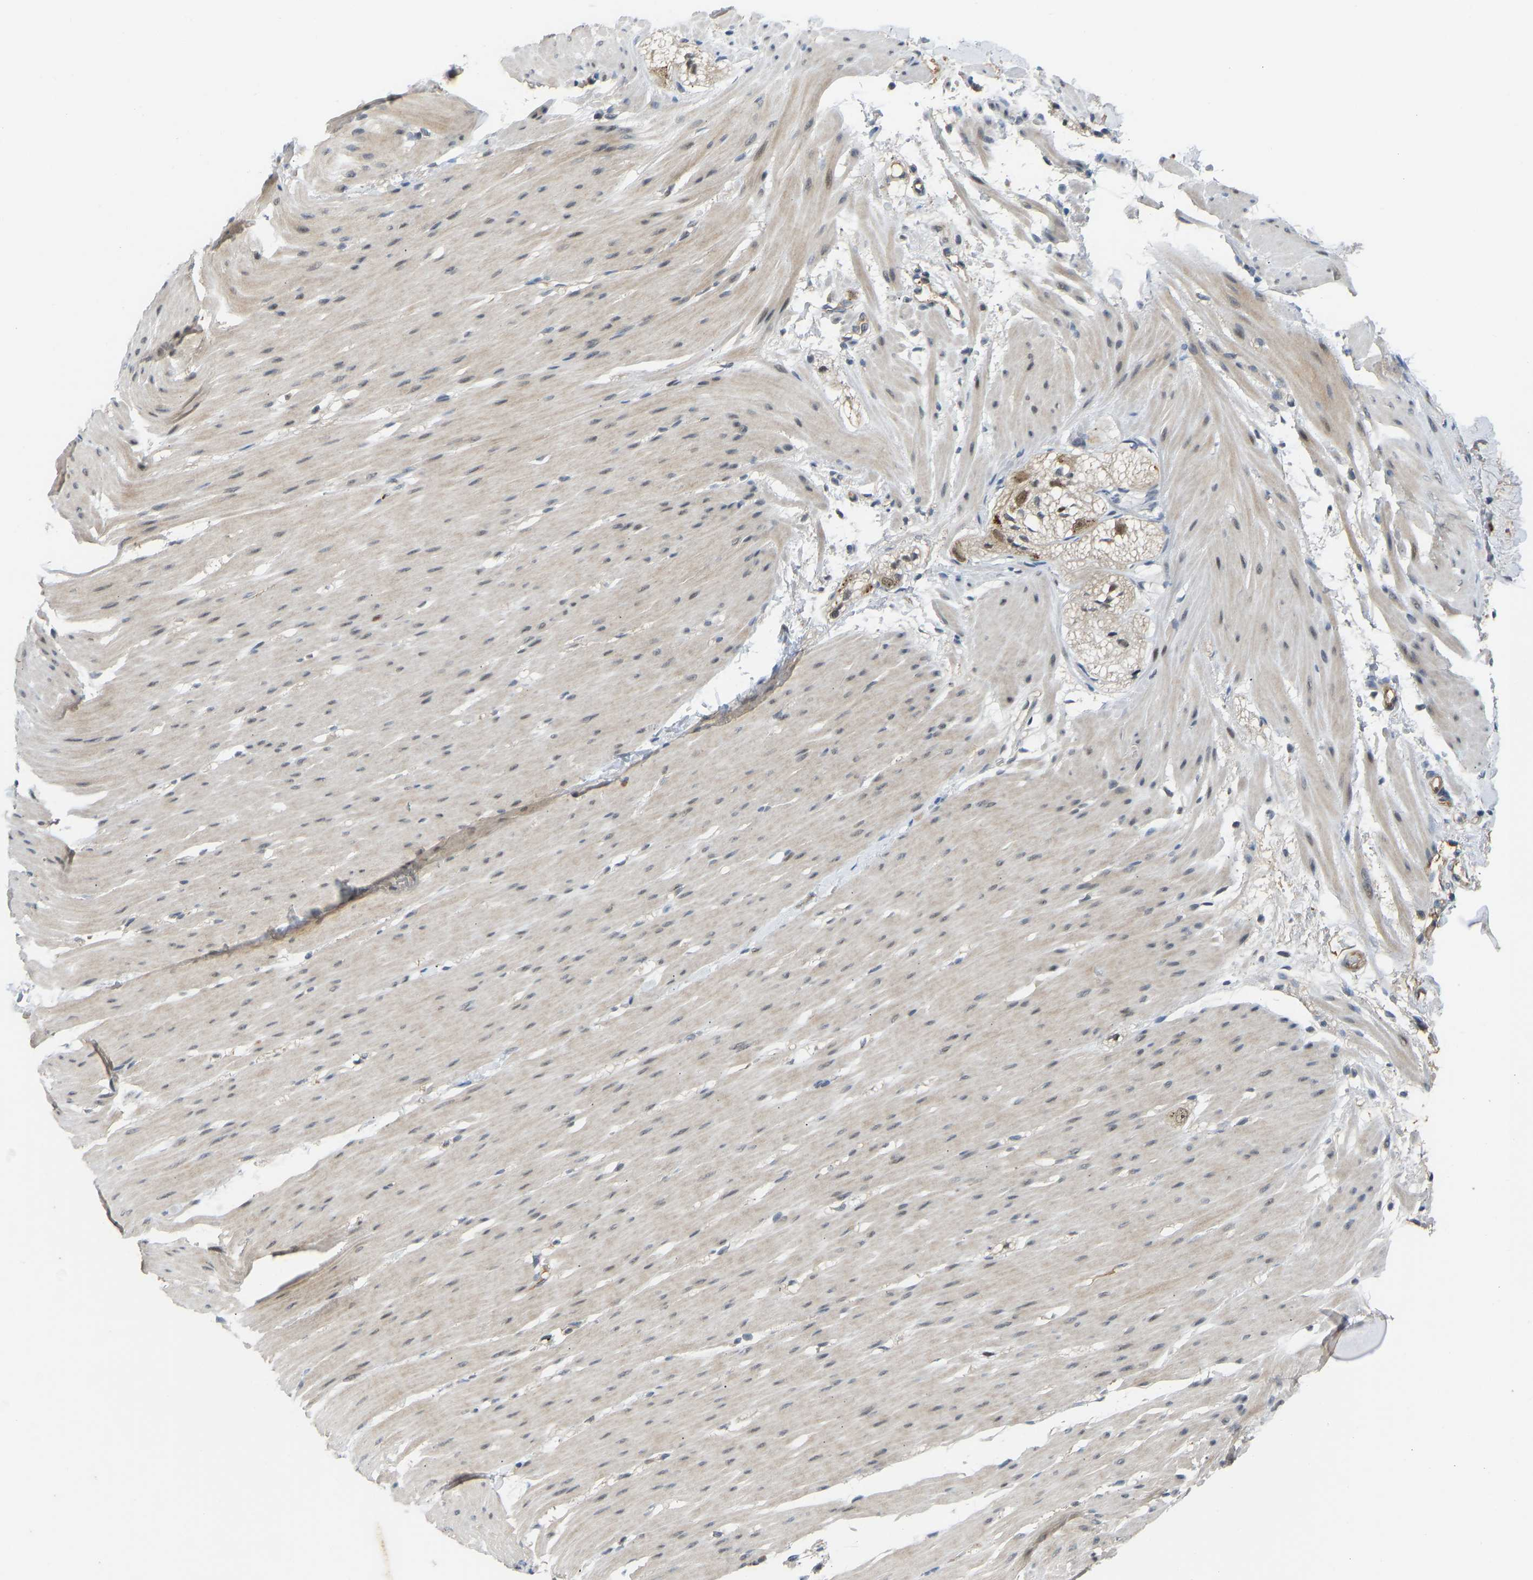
{"staining": {"intensity": "weak", "quantity": ">75%", "location": "cytoplasmic/membranous"}, "tissue": "smooth muscle", "cell_type": "Smooth muscle cells", "image_type": "normal", "snomed": [{"axis": "morphology", "description": "Normal tissue, NOS"}, {"axis": "topography", "description": "Smooth muscle"}, {"axis": "topography", "description": "Colon"}], "caption": "The histopathology image displays staining of benign smooth muscle, revealing weak cytoplasmic/membranous protein expression (brown color) within smooth muscle cells.", "gene": "ZNF251", "patient": {"sex": "male", "age": 67}}